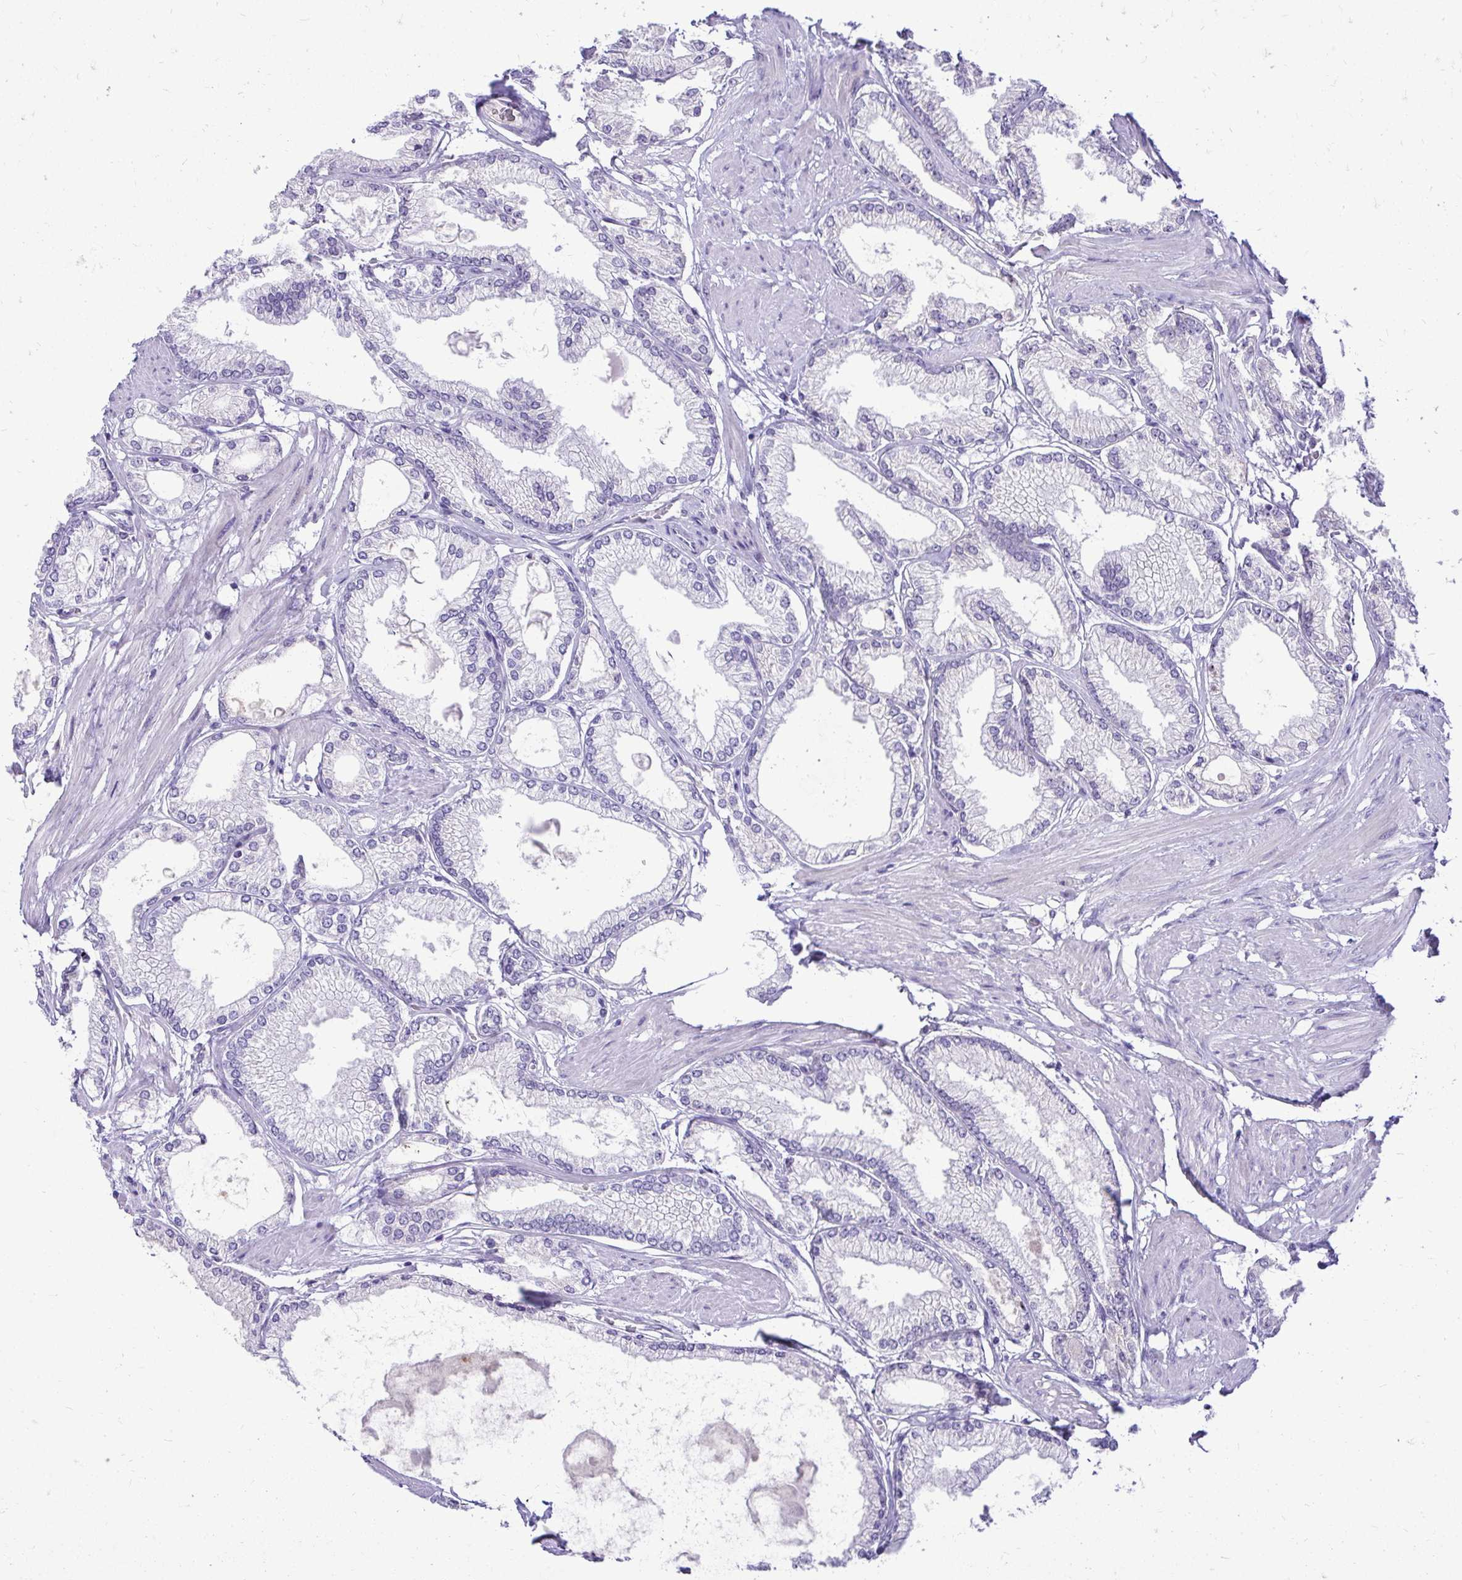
{"staining": {"intensity": "negative", "quantity": "none", "location": "none"}, "tissue": "prostate cancer", "cell_type": "Tumor cells", "image_type": "cancer", "snomed": [{"axis": "morphology", "description": "Adenocarcinoma, High grade"}, {"axis": "topography", "description": "Prostate"}], "caption": "Prostate cancer was stained to show a protein in brown. There is no significant staining in tumor cells.", "gene": "NIFK", "patient": {"sex": "male", "age": 68}}